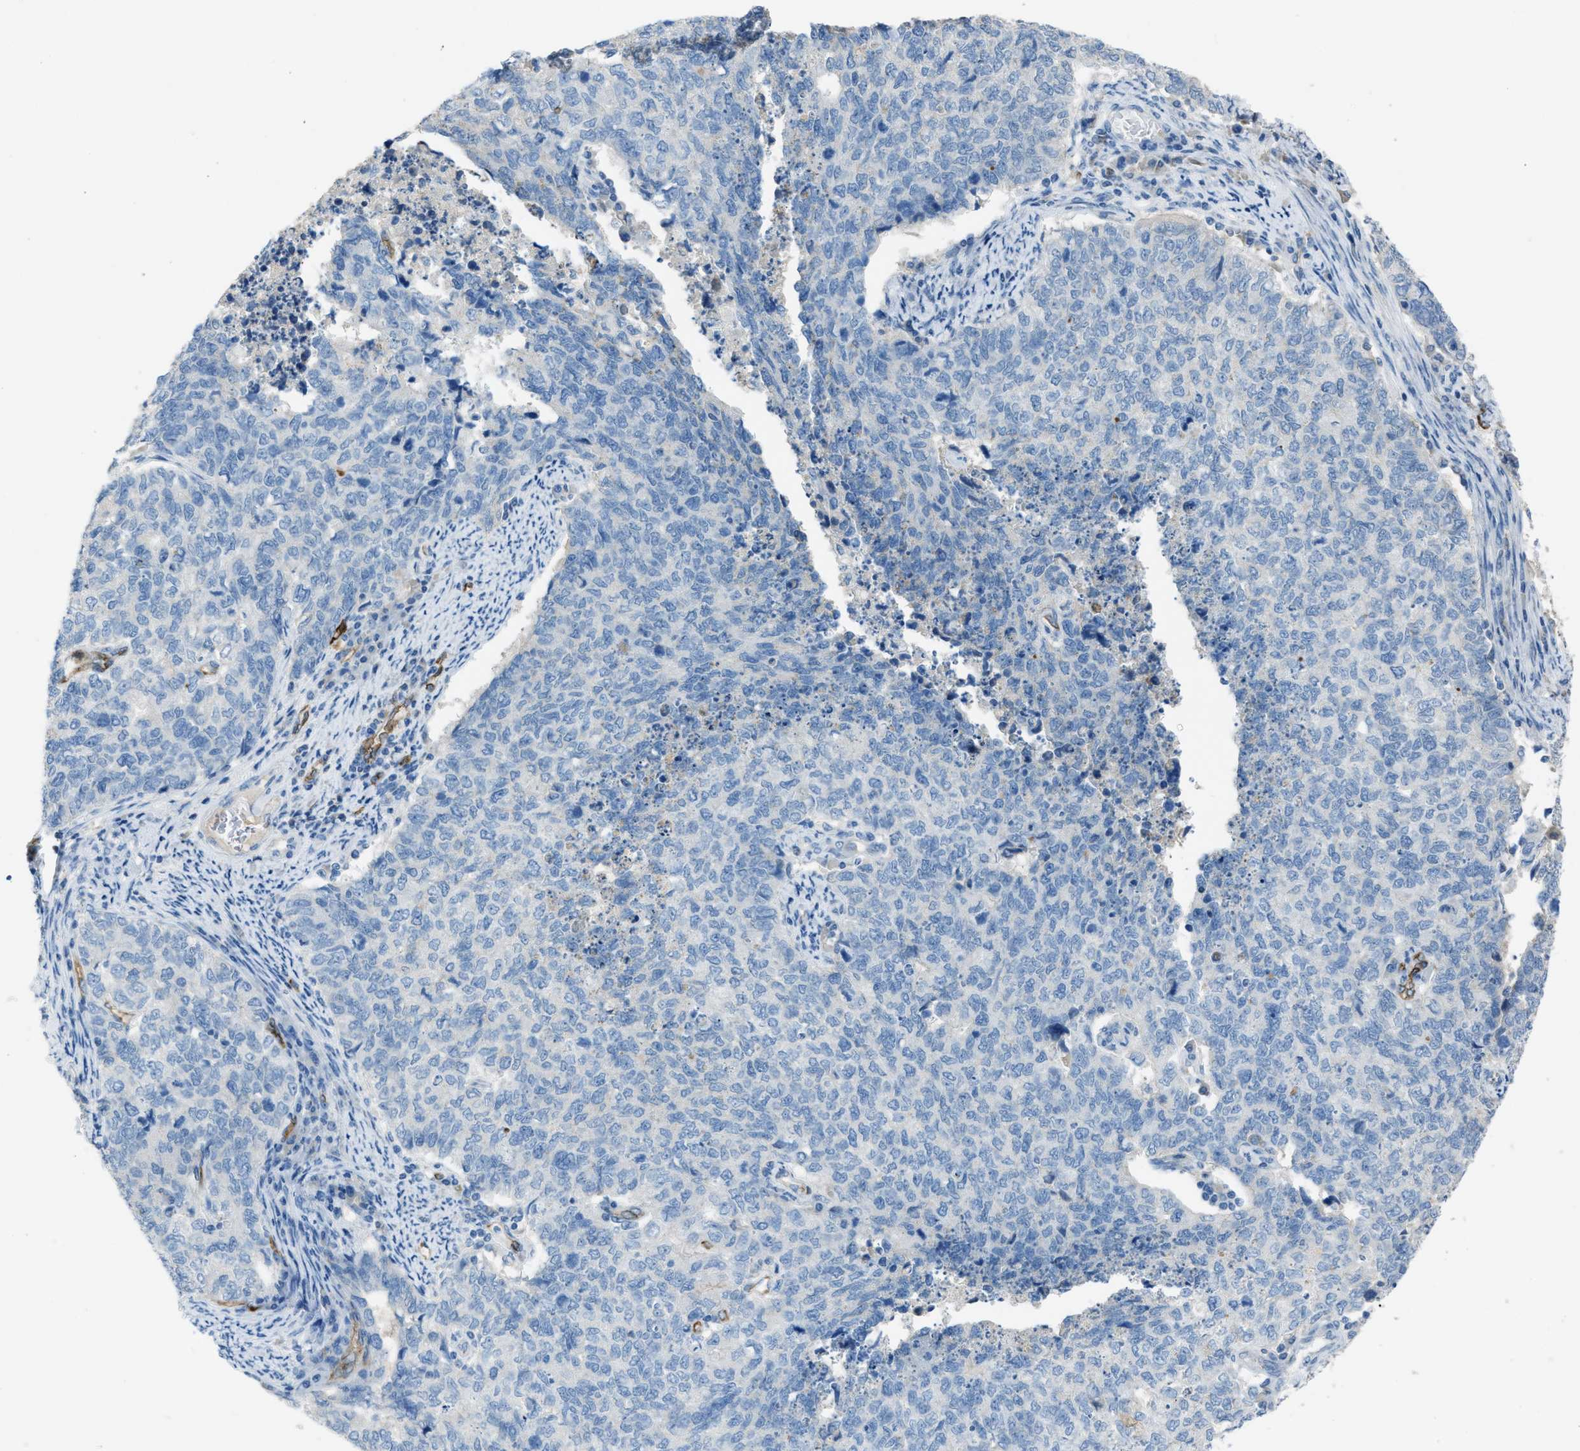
{"staining": {"intensity": "negative", "quantity": "none", "location": "none"}, "tissue": "cervical cancer", "cell_type": "Tumor cells", "image_type": "cancer", "snomed": [{"axis": "morphology", "description": "Squamous cell carcinoma, NOS"}, {"axis": "topography", "description": "Cervix"}], "caption": "DAB (3,3'-diaminobenzidine) immunohistochemical staining of human cervical squamous cell carcinoma shows no significant positivity in tumor cells.", "gene": "SLC22A15", "patient": {"sex": "female", "age": 63}}